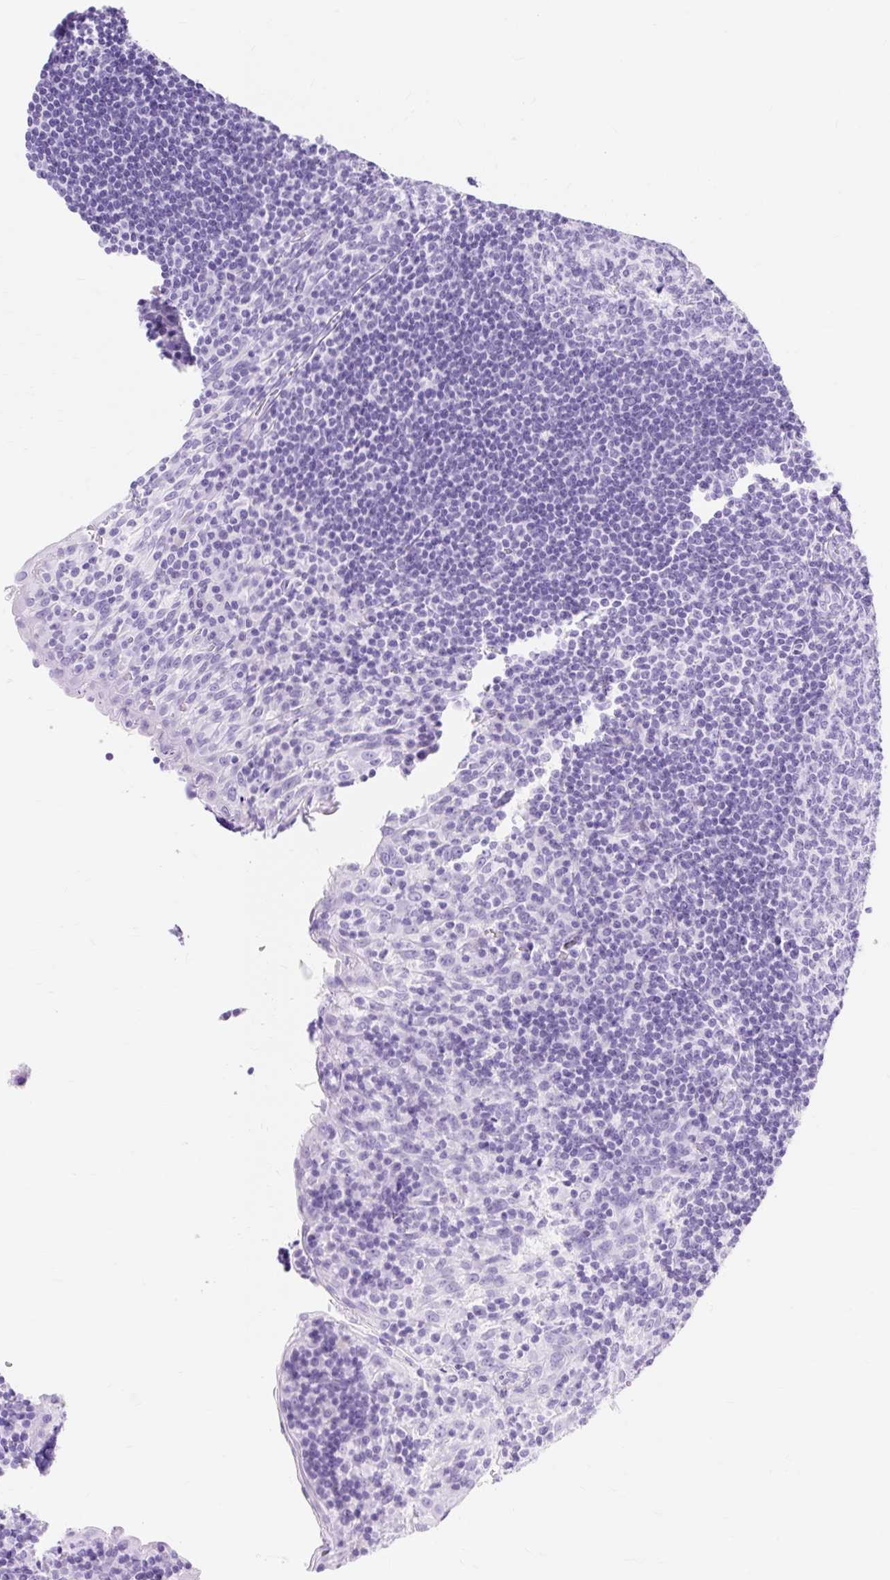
{"staining": {"intensity": "negative", "quantity": "none", "location": "none"}, "tissue": "tonsil", "cell_type": "Germinal center cells", "image_type": "normal", "snomed": [{"axis": "morphology", "description": "Normal tissue, NOS"}, {"axis": "topography", "description": "Tonsil"}], "caption": "Germinal center cells are negative for brown protein staining in benign tonsil. (DAB (3,3'-diaminobenzidine) immunohistochemistry (IHC), high magnification).", "gene": "MBP", "patient": {"sex": "male", "age": 17}}